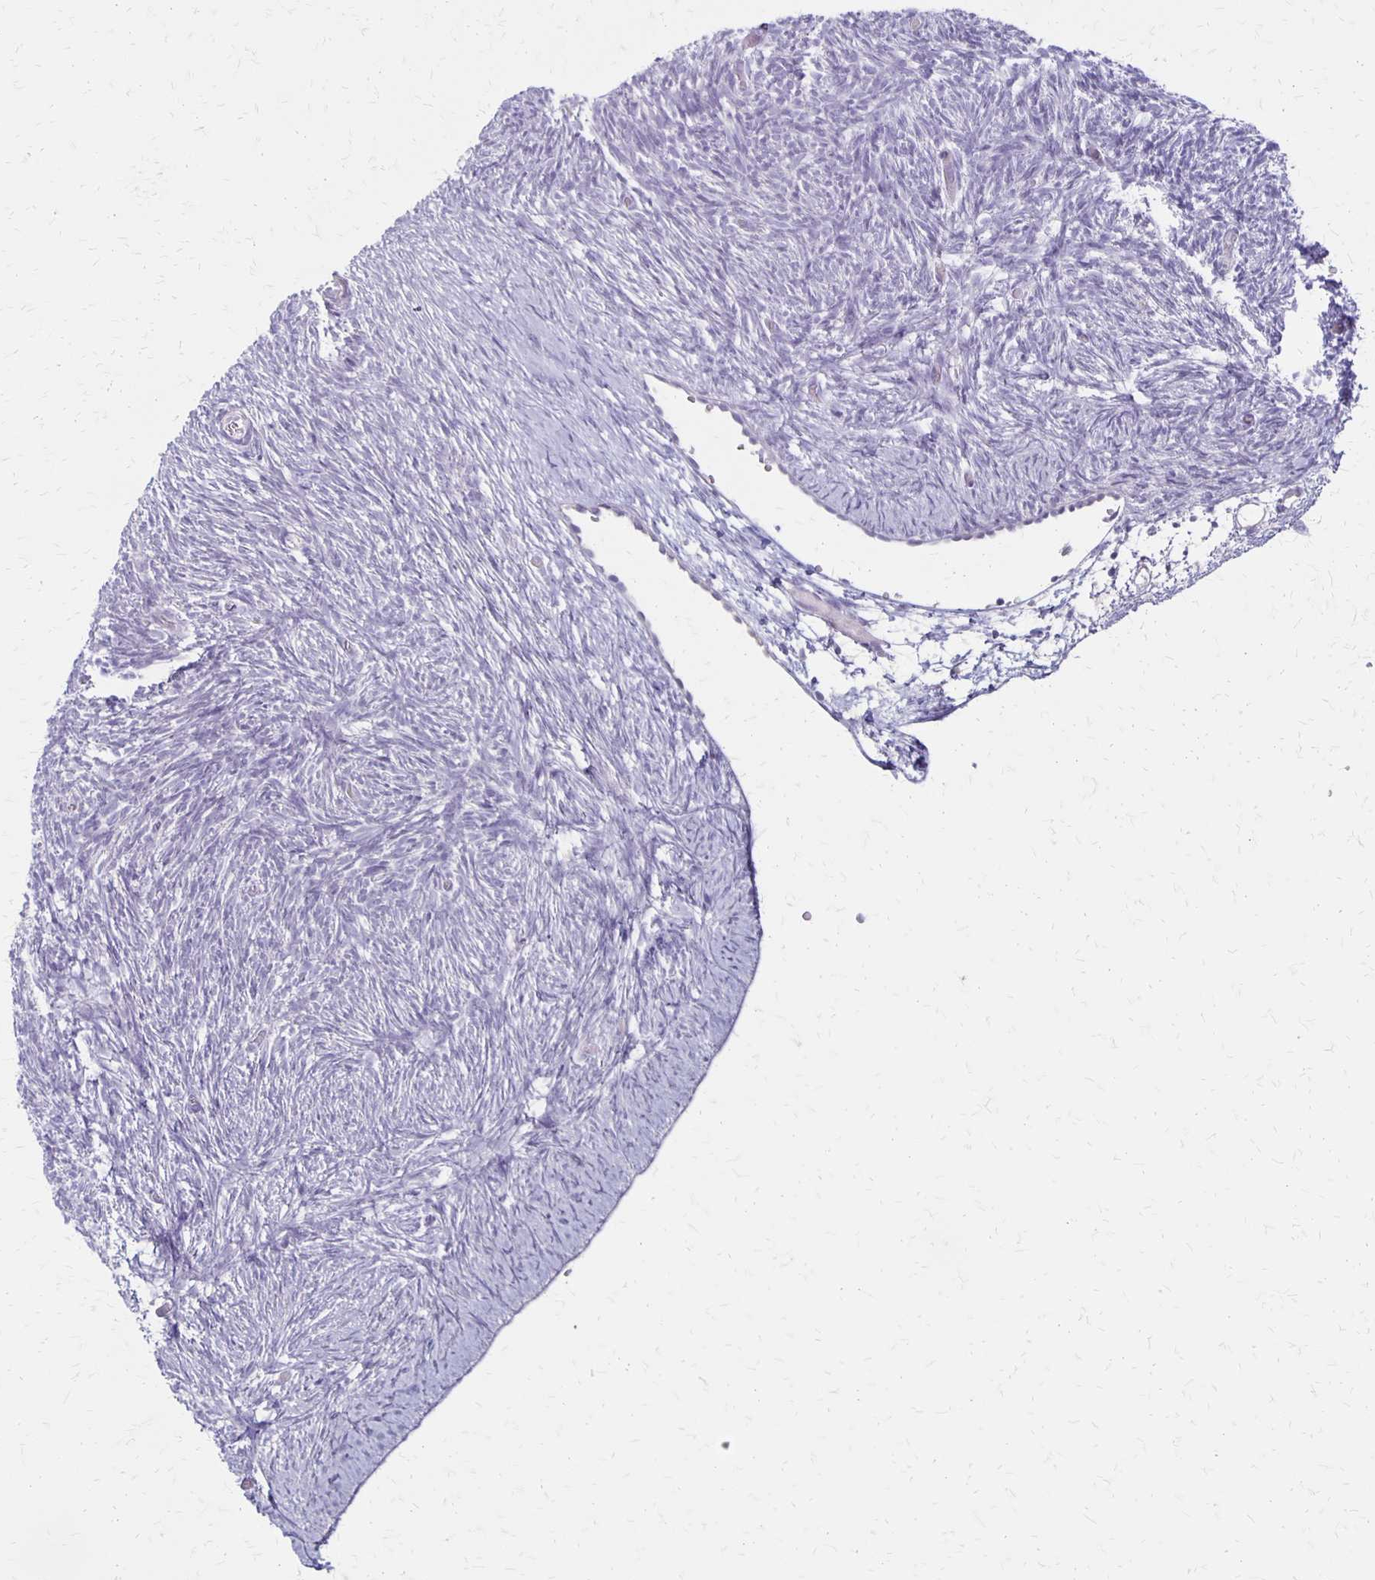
{"staining": {"intensity": "negative", "quantity": "none", "location": "none"}, "tissue": "ovary", "cell_type": "Follicle cells", "image_type": "normal", "snomed": [{"axis": "morphology", "description": "Normal tissue, NOS"}, {"axis": "topography", "description": "Ovary"}], "caption": "Follicle cells show no significant protein positivity in normal ovary. The staining is performed using DAB brown chromogen with nuclei counter-stained in using hematoxylin.", "gene": "HOMER1", "patient": {"sex": "female", "age": 39}}